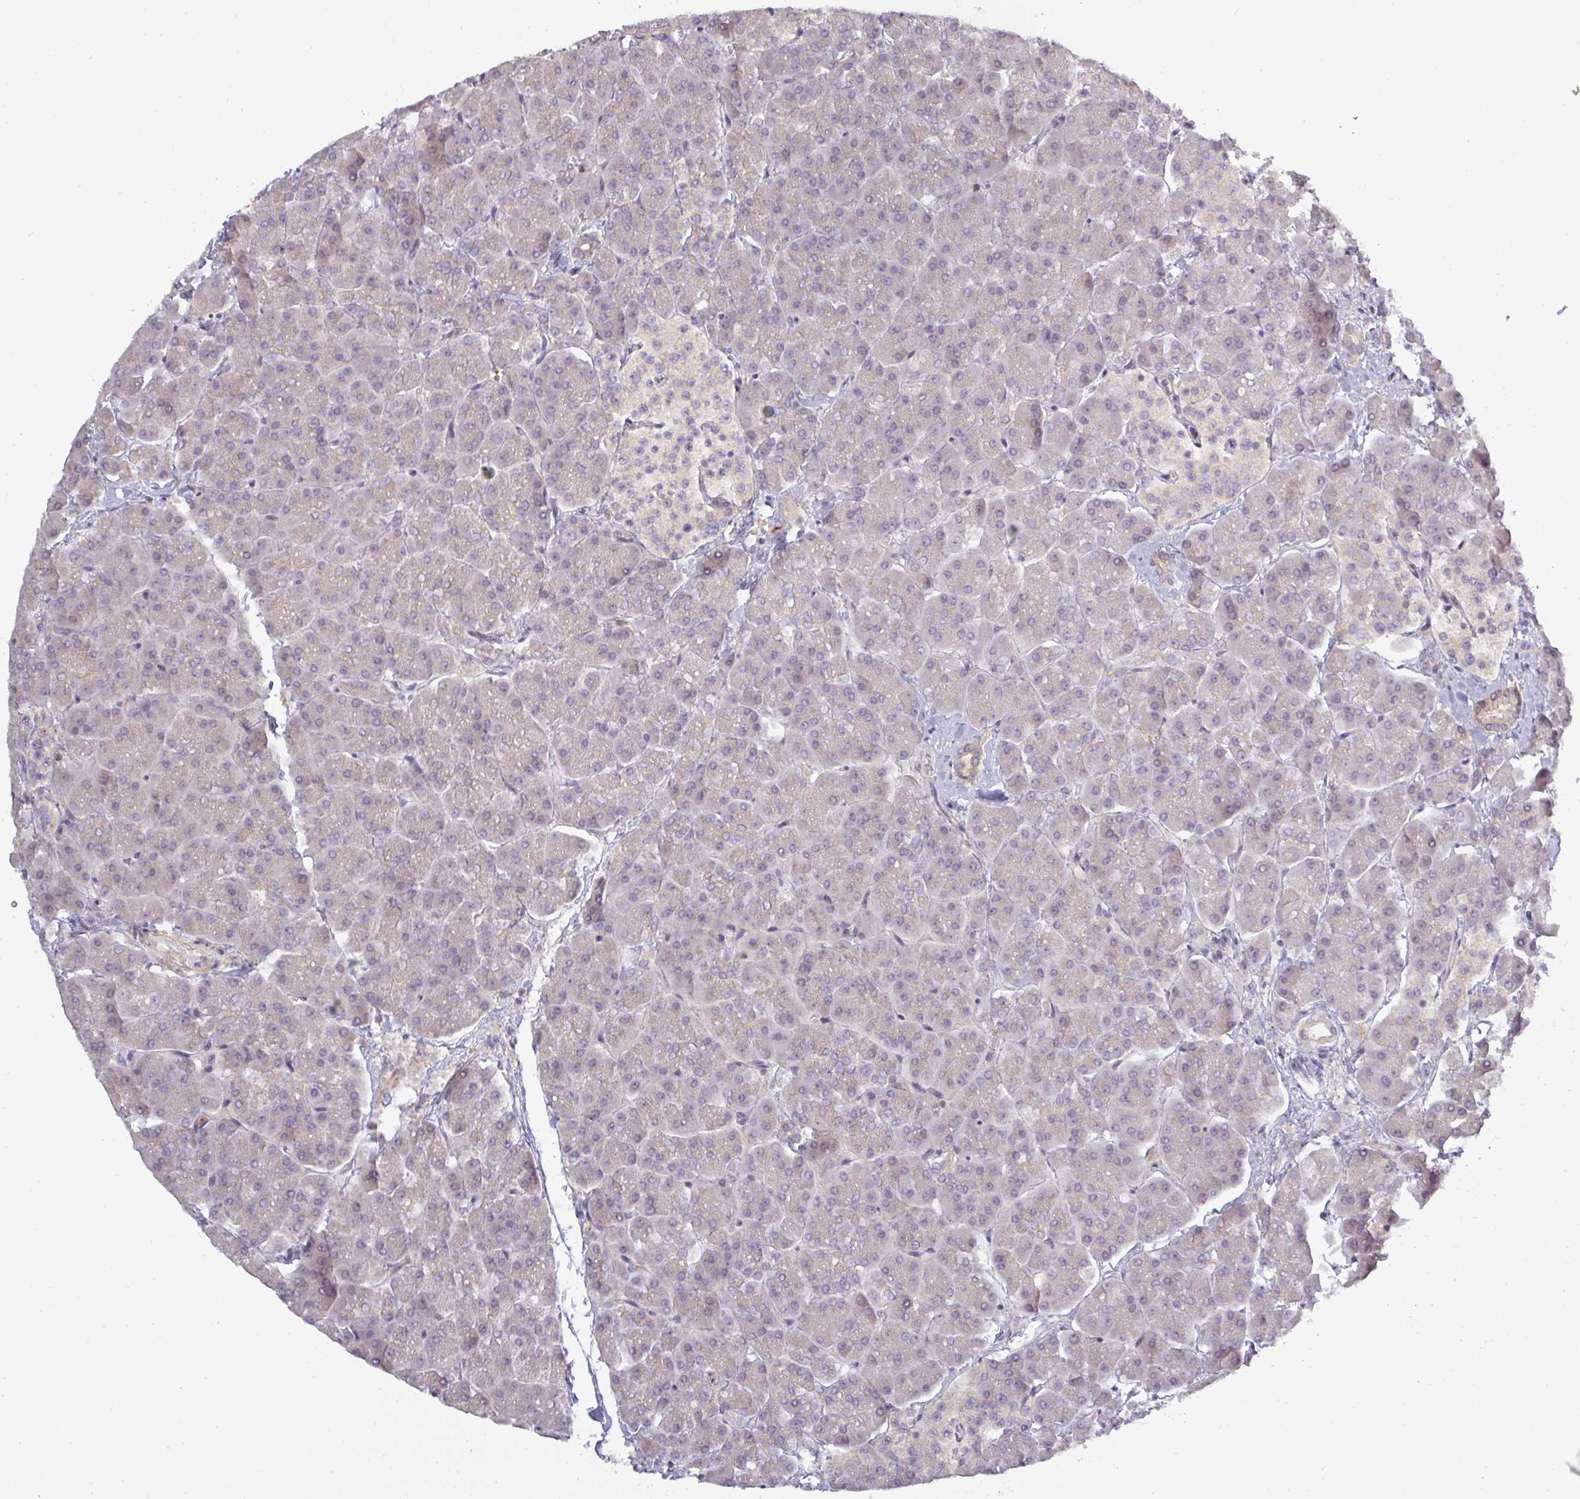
{"staining": {"intensity": "weak", "quantity": "<25%", "location": "cytoplasmic/membranous"}, "tissue": "pancreas", "cell_type": "Exocrine glandular cells", "image_type": "normal", "snomed": [{"axis": "morphology", "description": "Normal tissue, NOS"}, {"axis": "topography", "description": "Pancreas"}, {"axis": "topography", "description": "Peripheral nerve tissue"}], "caption": "Immunohistochemistry of unremarkable human pancreas demonstrates no staining in exocrine glandular cells.", "gene": "NIN", "patient": {"sex": "male", "age": 54}}